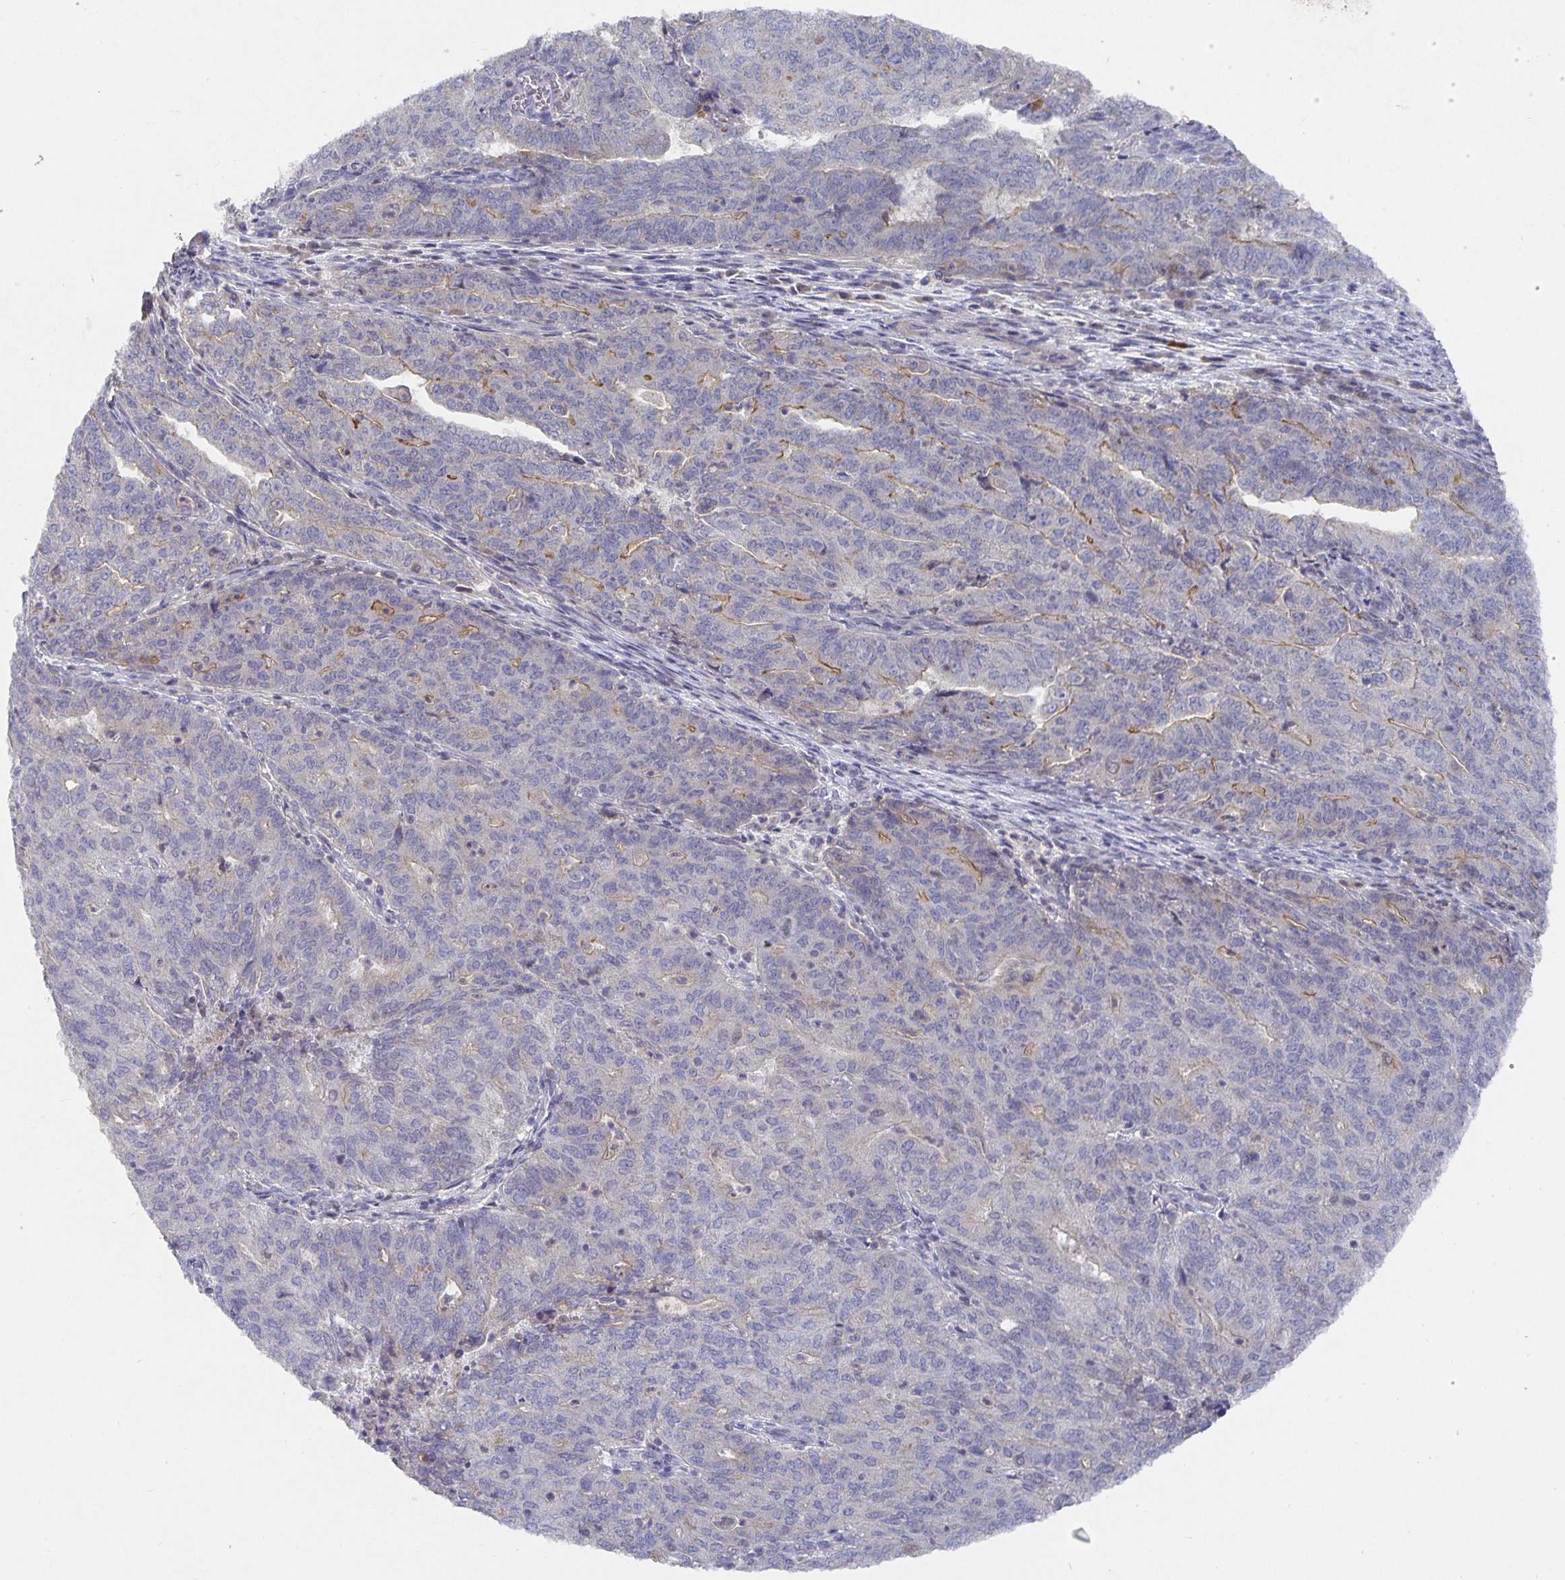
{"staining": {"intensity": "weak", "quantity": "<25%", "location": "cytoplasmic/membranous"}, "tissue": "endometrial cancer", "cell_type": "Tumor cells", "image_type": "cancer", "snomed": [{"axis": "morphology", "description": "Adenocarcinoma, NOS"}, {"axis": "topography", "description": "Endometrium"}], "caption": "Immunohistochemistry (IHC) photomicrograph of adenocarcinoma (endometrial) stained for a protein (brown), which shows no positivity in tumor cells. Nuclei are stained in blue.", "gene": "HEPN1", "patient": {"sex": "female", "age": 82}}